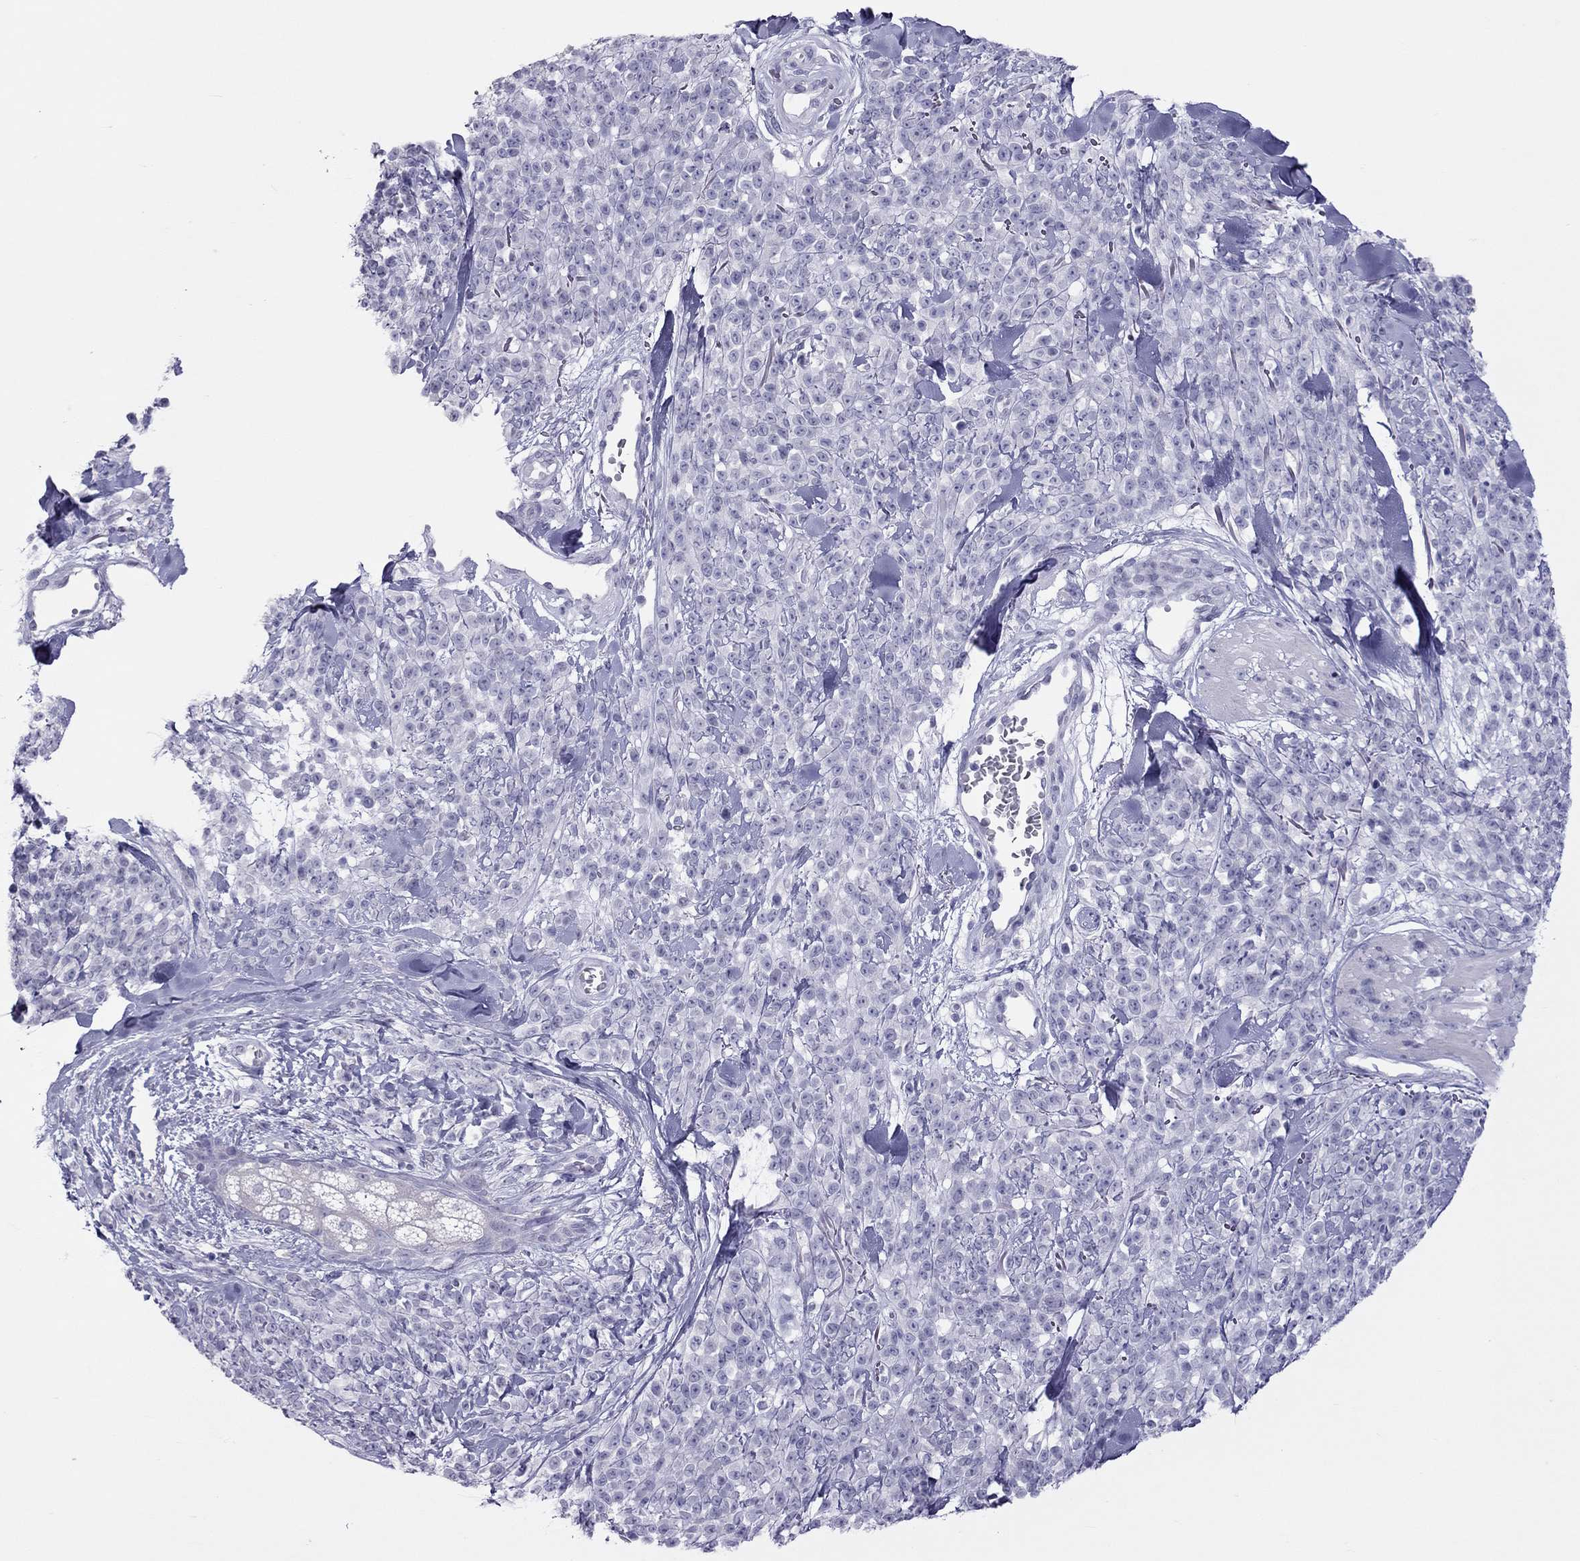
{"staining": {"intensity": "negative", "quantity": "none", "location": "none"}, "tissue": "melanoma", "cell_type": "Tumor cells", "image_type": "cancer", "snomed": [{"axis": "morphology", "description": "Malignant melanoma, NOS"}, {"axis": "topography", "description": "Skin"}, {"axis": "topography", "description": "Skin of trunk"}], "caption": "Histopathology image shows no protein staining in tumor cells of melanoma tissue.", "gene": "TEX14", "patient": {"sex": "male", "age": 74}}